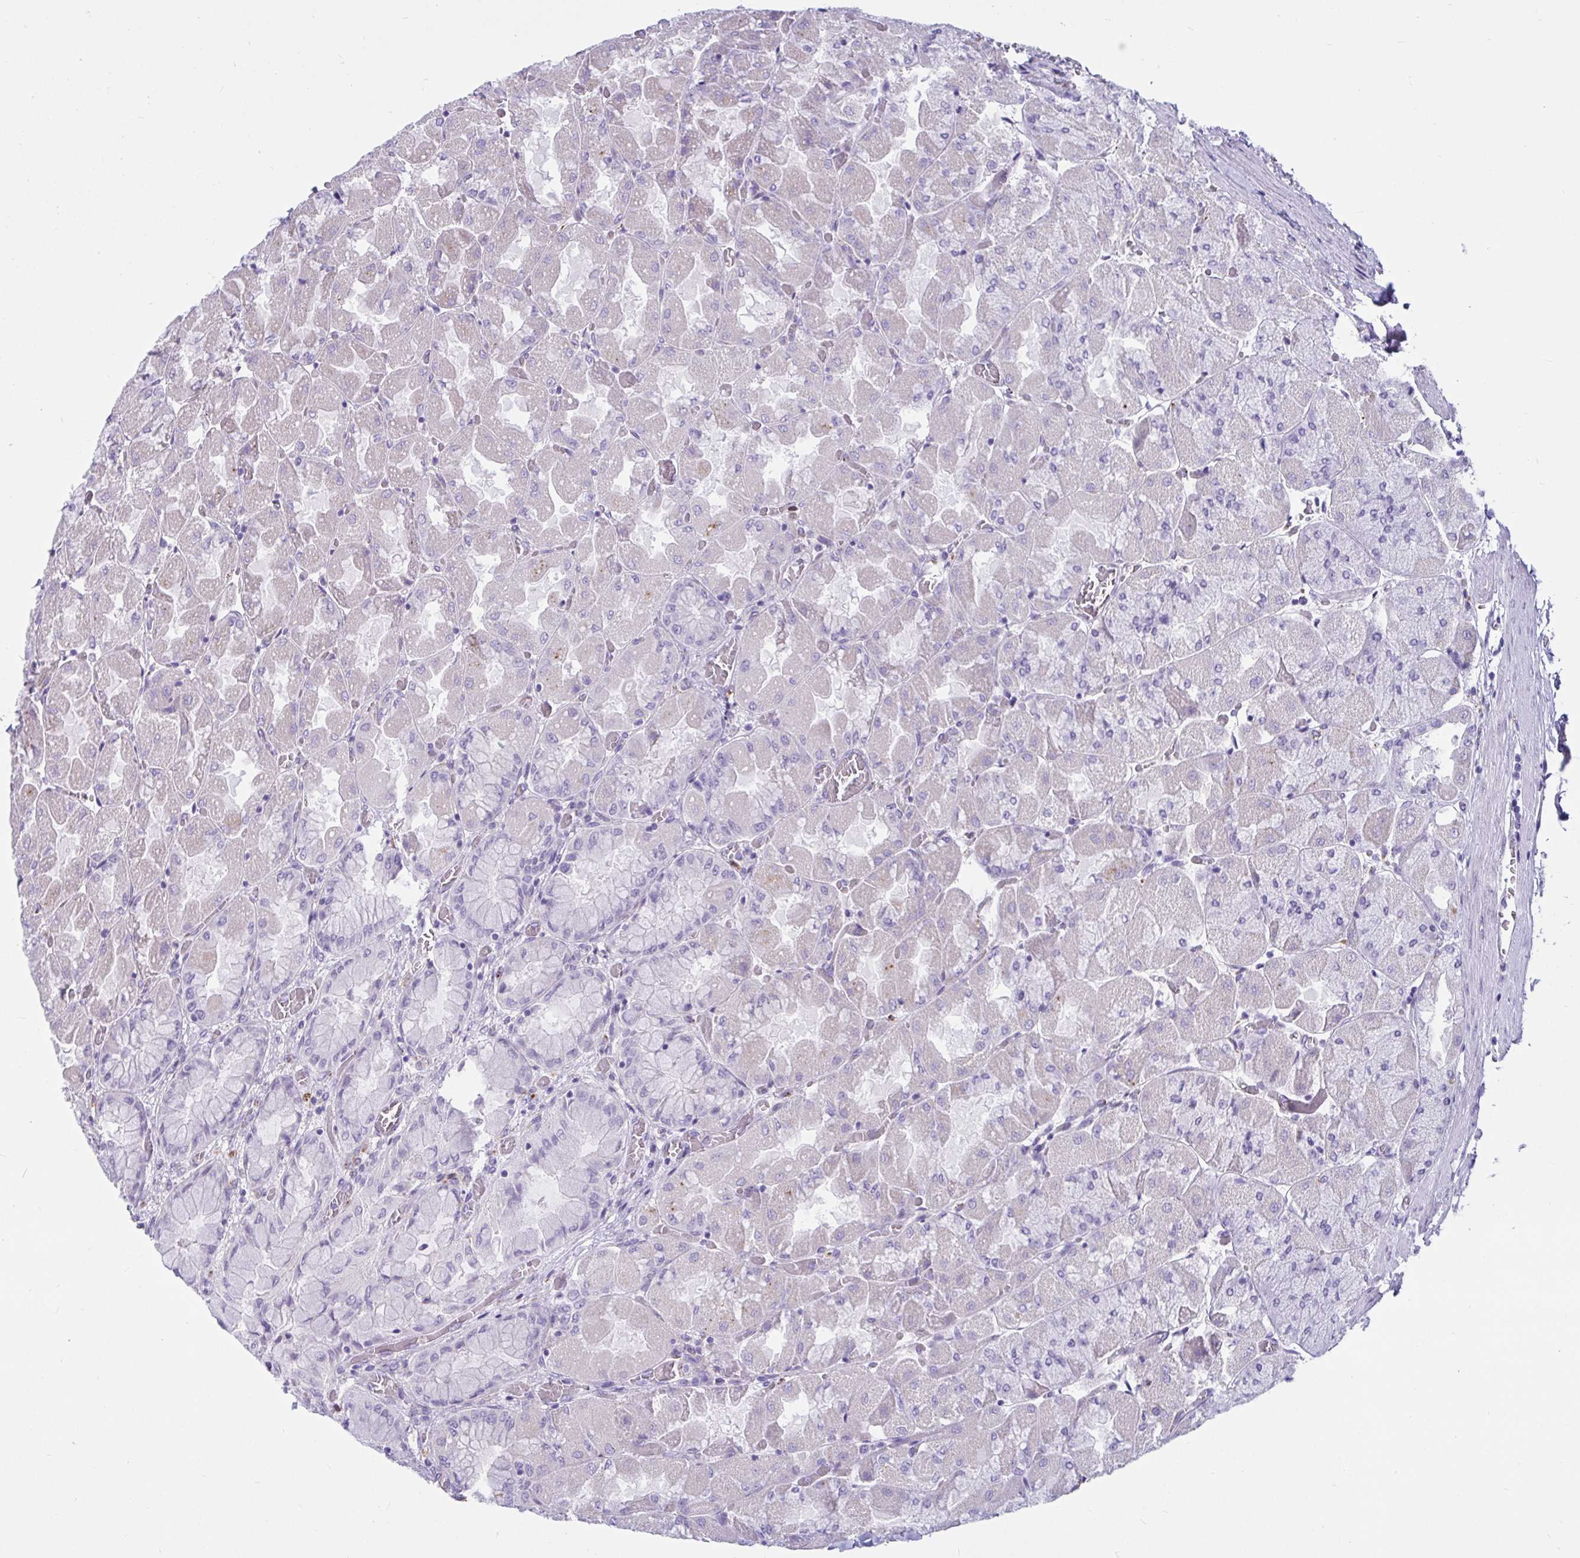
{"staining": {"intensity": "negative", "quantity": "none", "location": "none"}, "tissue": "stomach", "cell_type": "Glandular cells", "image_type": "normal", "snomed": [{"axis": "morphology", "description": "Normal tissue, NOS"}, {"axis": "topography", "description": "Stomach"}], "caption": "An image of stomach stained for a protein reveals no brown staining in glandular cells. (DAB (3,3'-diaminobenzidine) IHC visualized using brightfield microscopy, high magnification).", "gene": "CTSZ", "patient": {"sex": "female", "age": 61}}